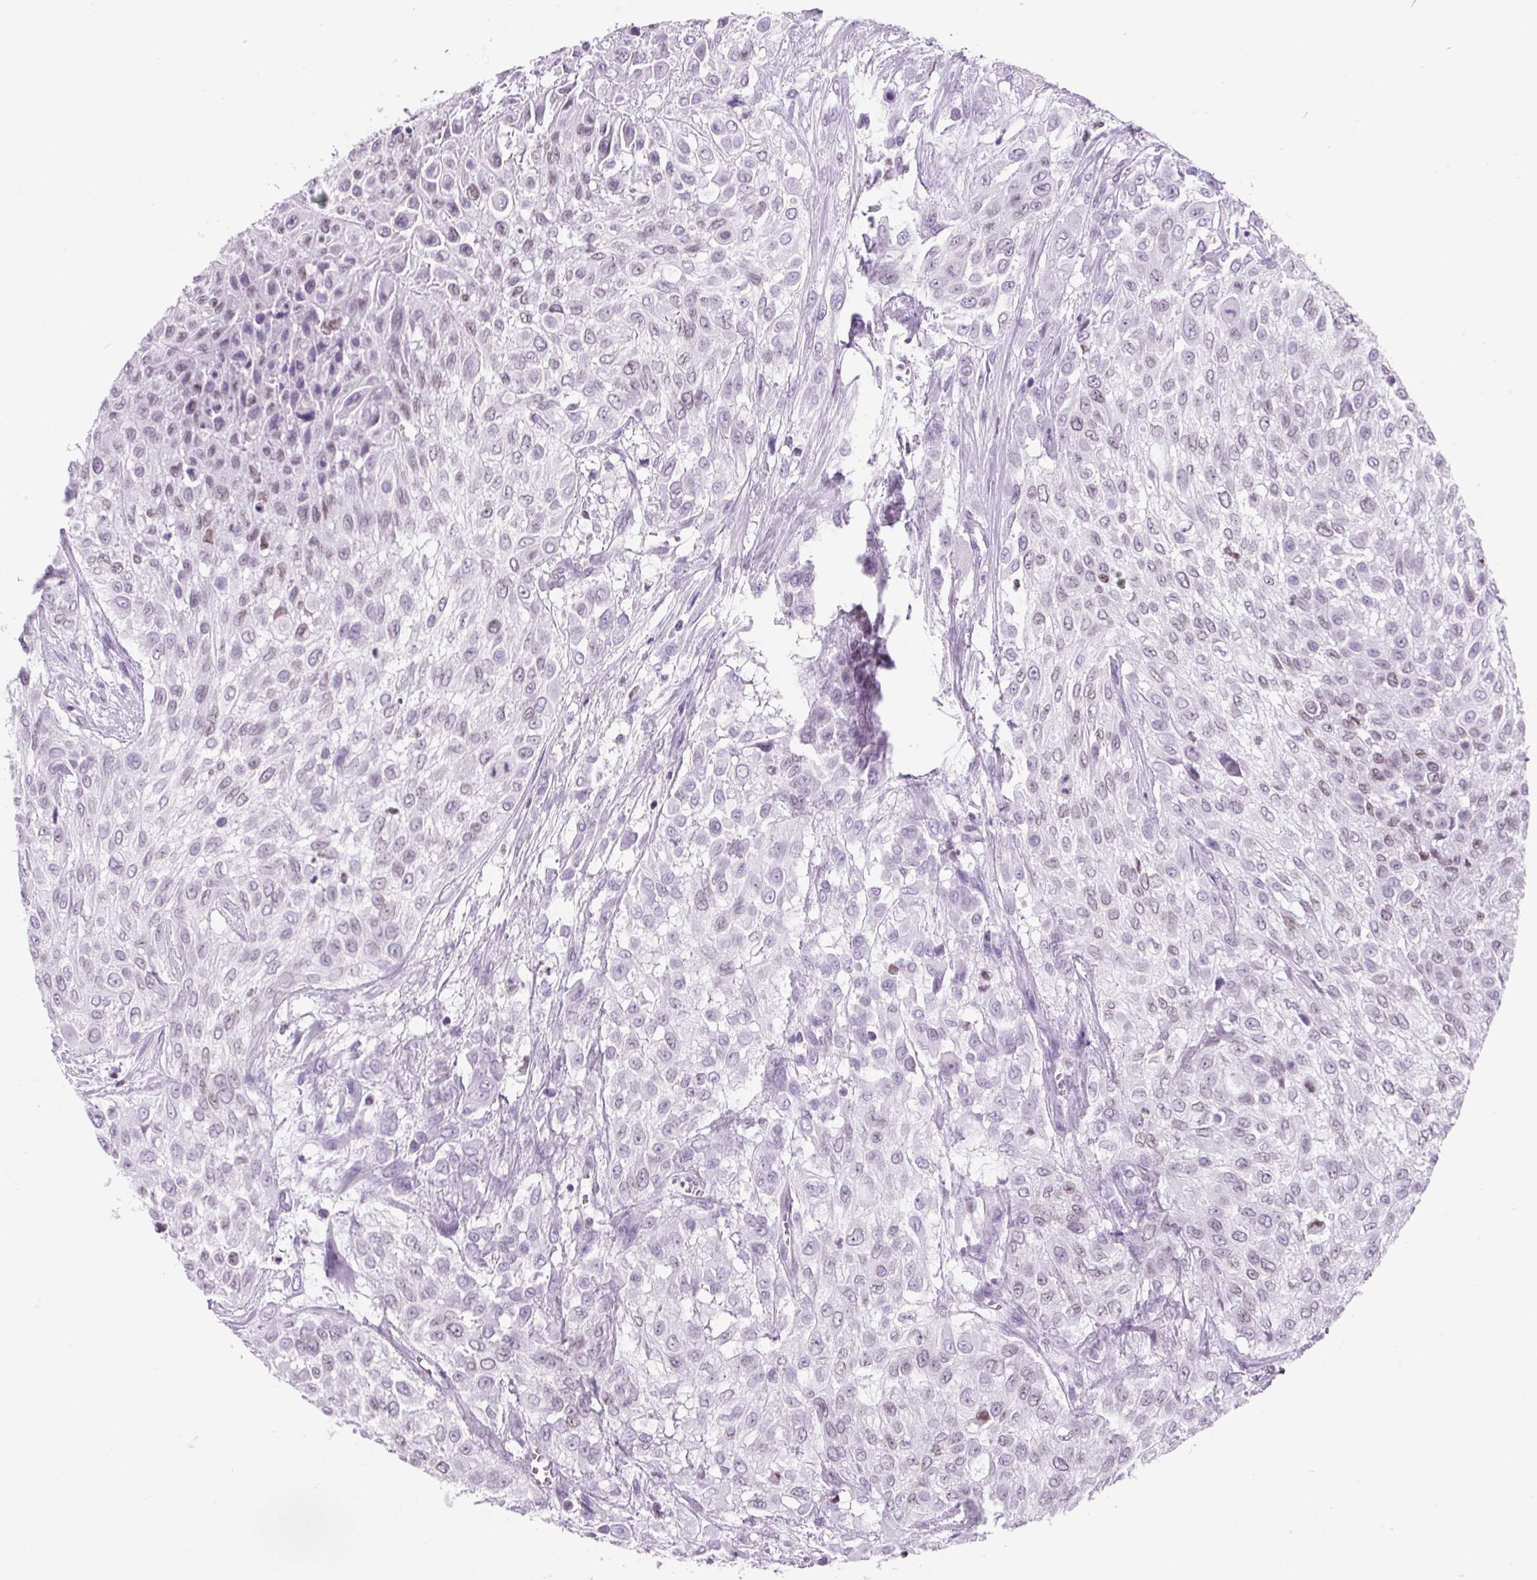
{"staining": {"intensity": "weak", "quantity": "<25%", "location": "nuclear"}, "tissue": "urothelial cancer", "cell_type": "Tumor cells", "image_type": "cancer", "snomed": [{"axis": "morphology", "description": "Urothelial carcinoma, High grade"}, {"axis": "topography", "description": "Urinary bladder"}], "caption": "Tumor cells are negative for brown protein staining in urothelial carcinoma (high-grade).", "gene": "VPREB1", "patient": {"sex": "male", "age": 57}}